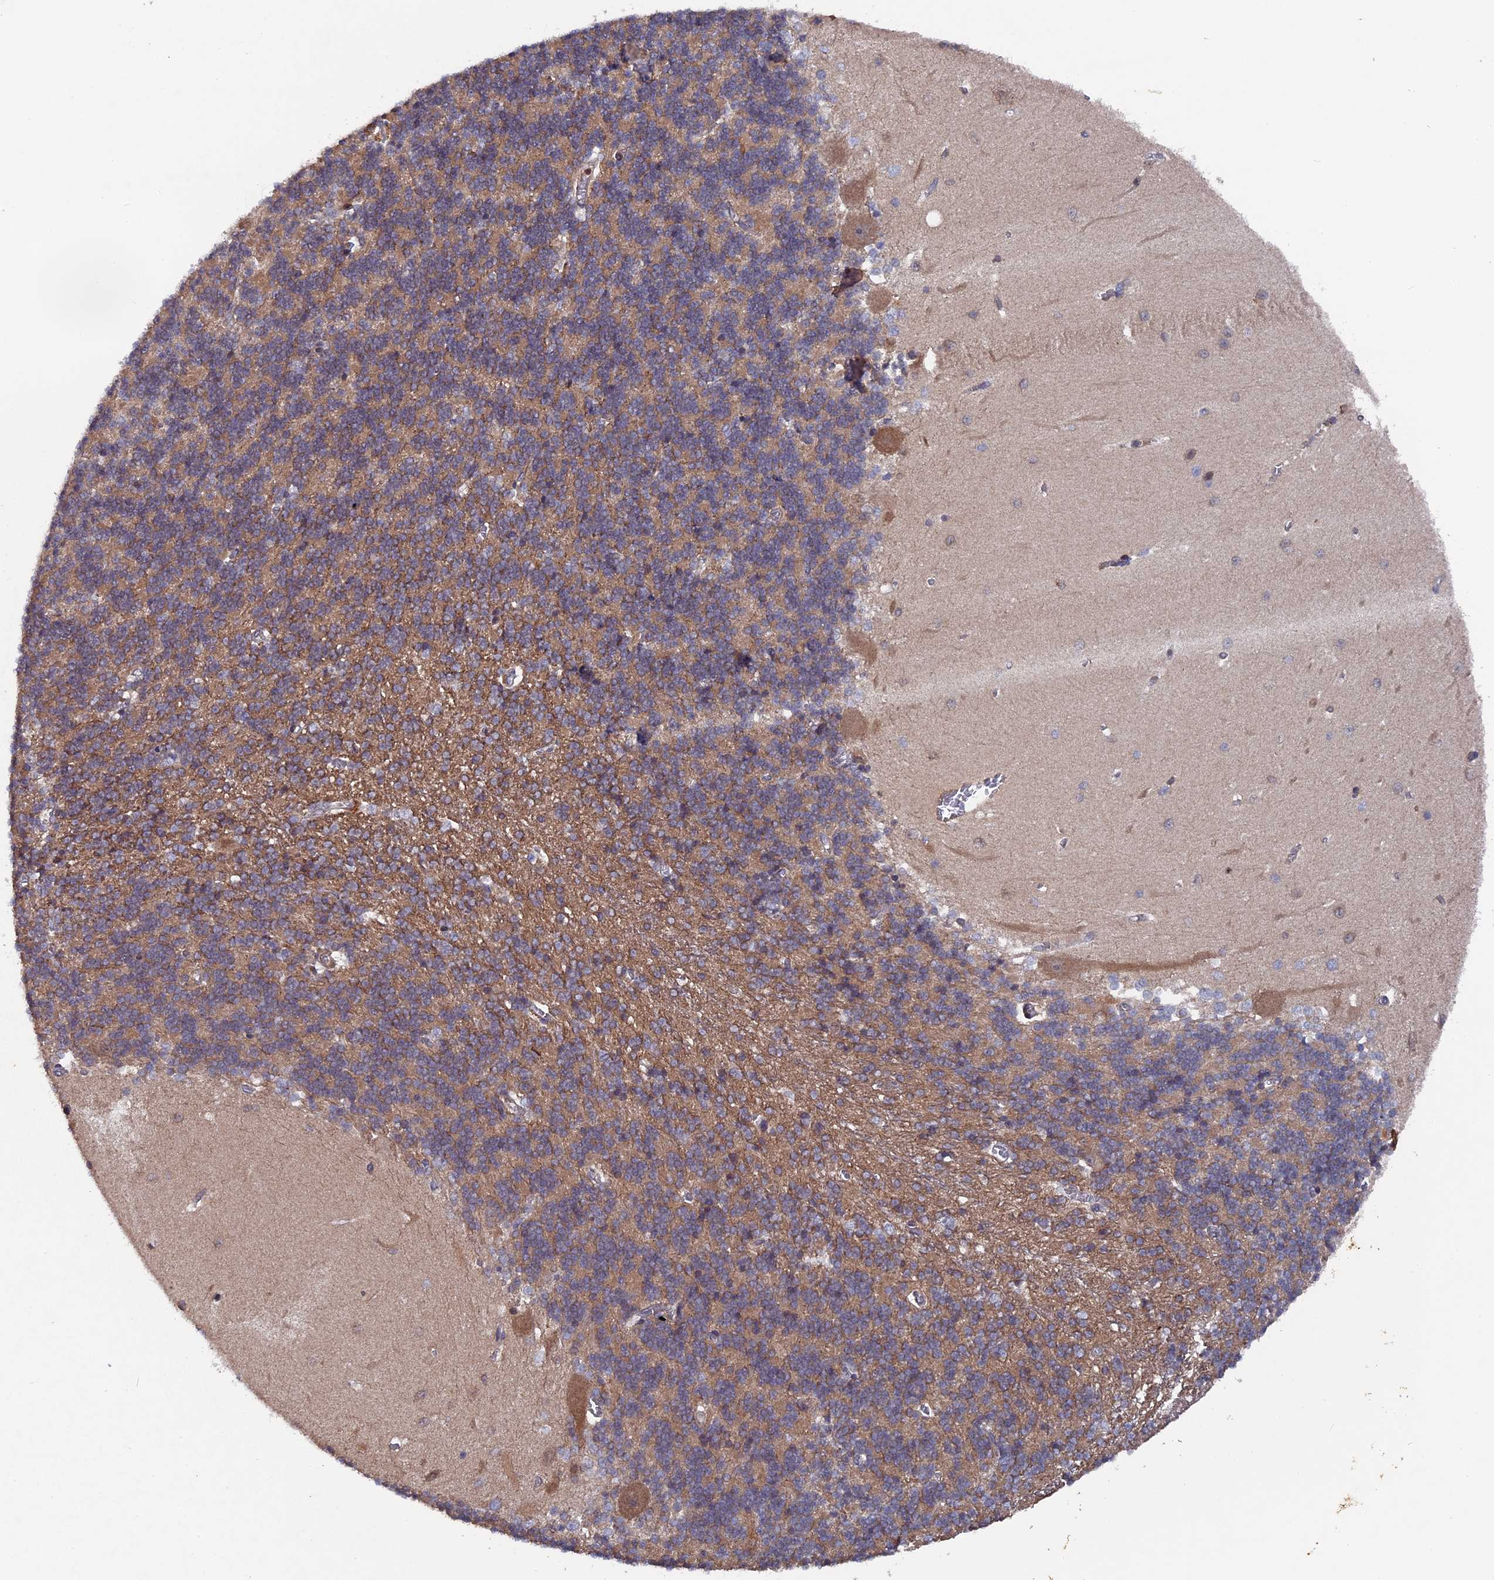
{"staining": {"intensity": "moderate", "quantity": "25%-75%", "location": "cytoplasmic/membranous"}, "tissue": "cerebellum", "cell_type": "Cells in granular layer", "image_type": "normal", "snomed": [{"axis": "morphology", "description": "Normal tissue, NOS"}, {"axis": "topography", "description": "Cerebellum"}], "caption": "Cerebellum stained for a protein (brown) displays moderate cytoplasmic/membranous positive positivity in about 25%-75% of cells in granular layer.", "gene": "TMC5", "patient": {"sex": "male", "age": 37}}